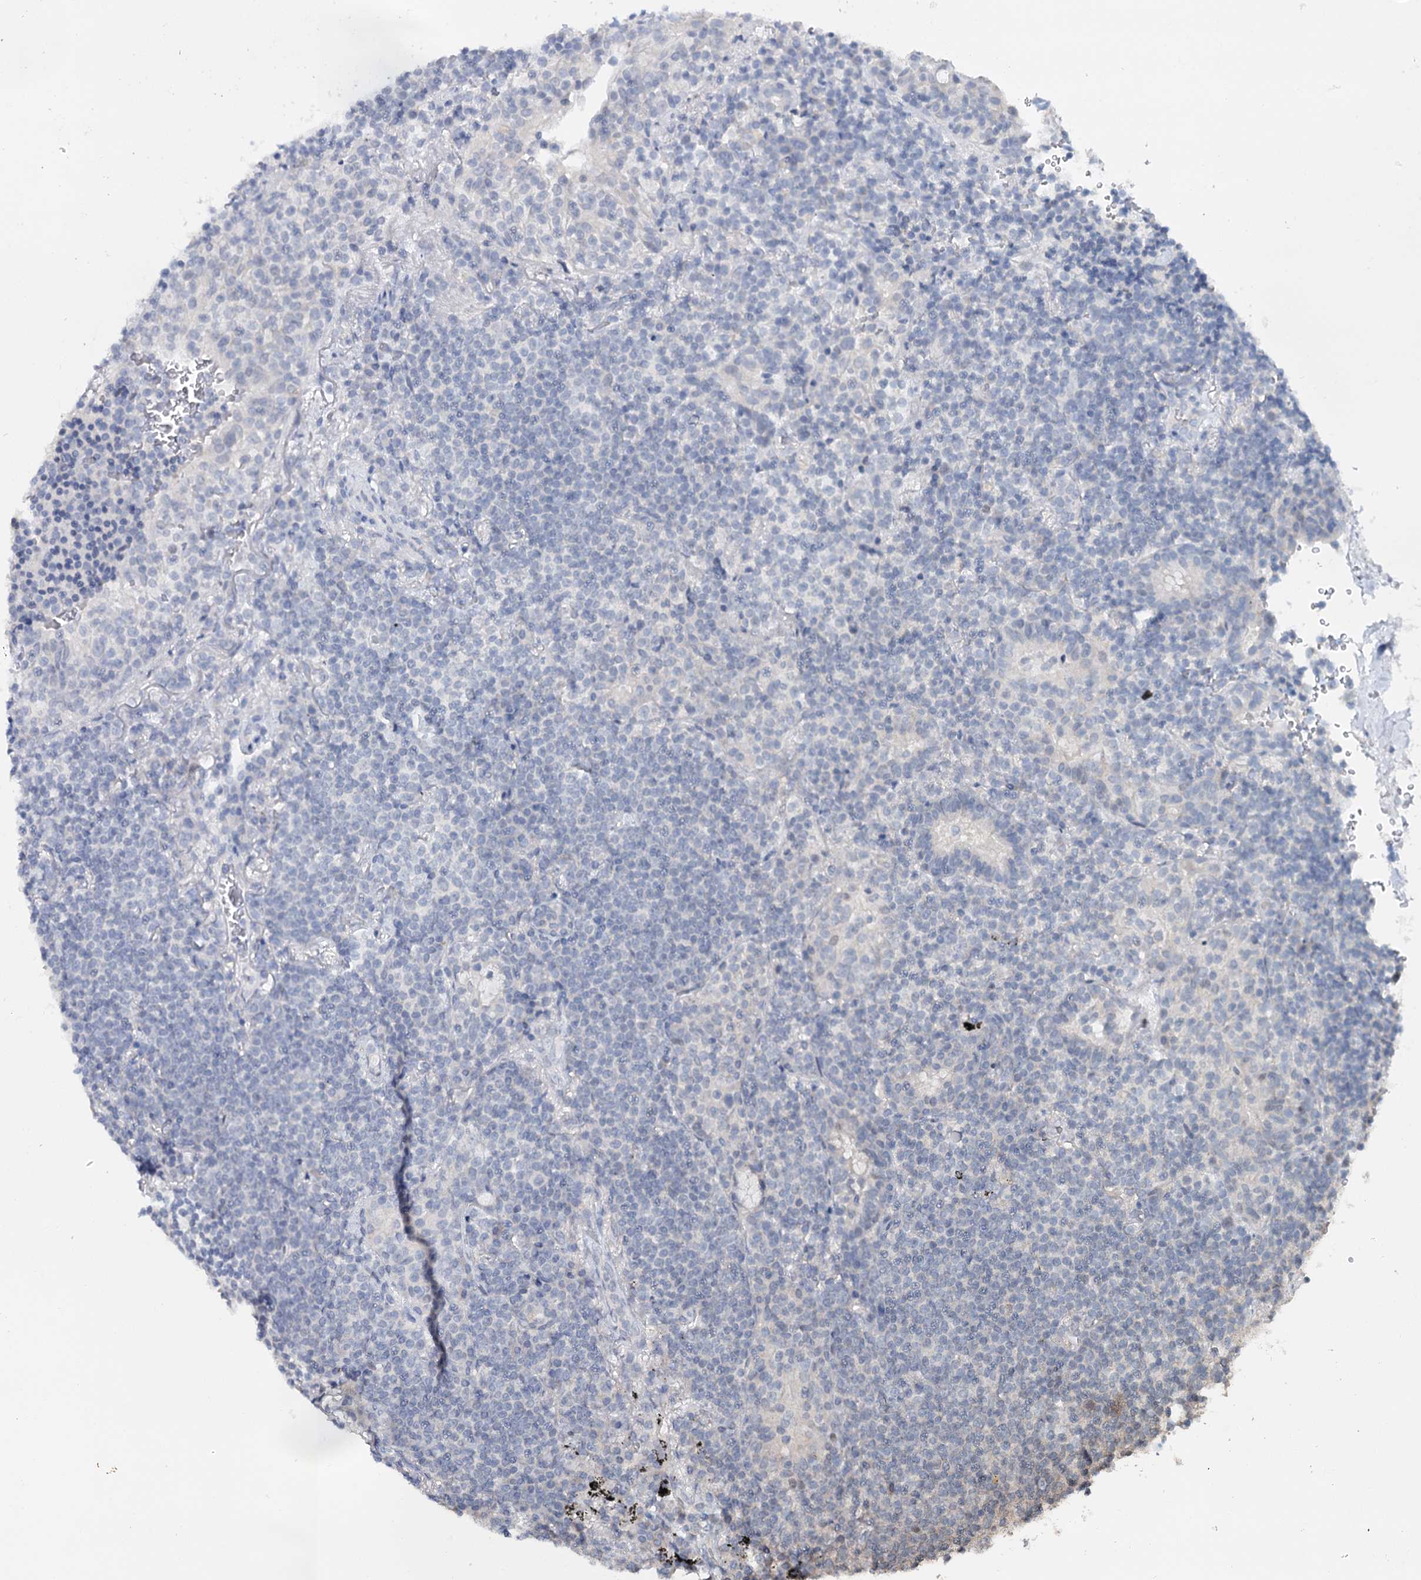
{"staining": {"intensity": "negative", "quantity": "none", "location": "none"}, "tissue": "lymphoma", "cell_type": "Tumor cells", "image_type": "cancer", "snomed": [{"axis": "morphology", "description": "Malignant lymphoma, non-Hodgkin's type, Low grade"}, {"axis": "topography", "description": "Lung"}], "caption": "Tumor cells show no significant protein positivity in low-grade malignant lymphoma, non-Hodgkin's type.", "gene": "TP53", "patient": {"sex": "female", "age": 71}}